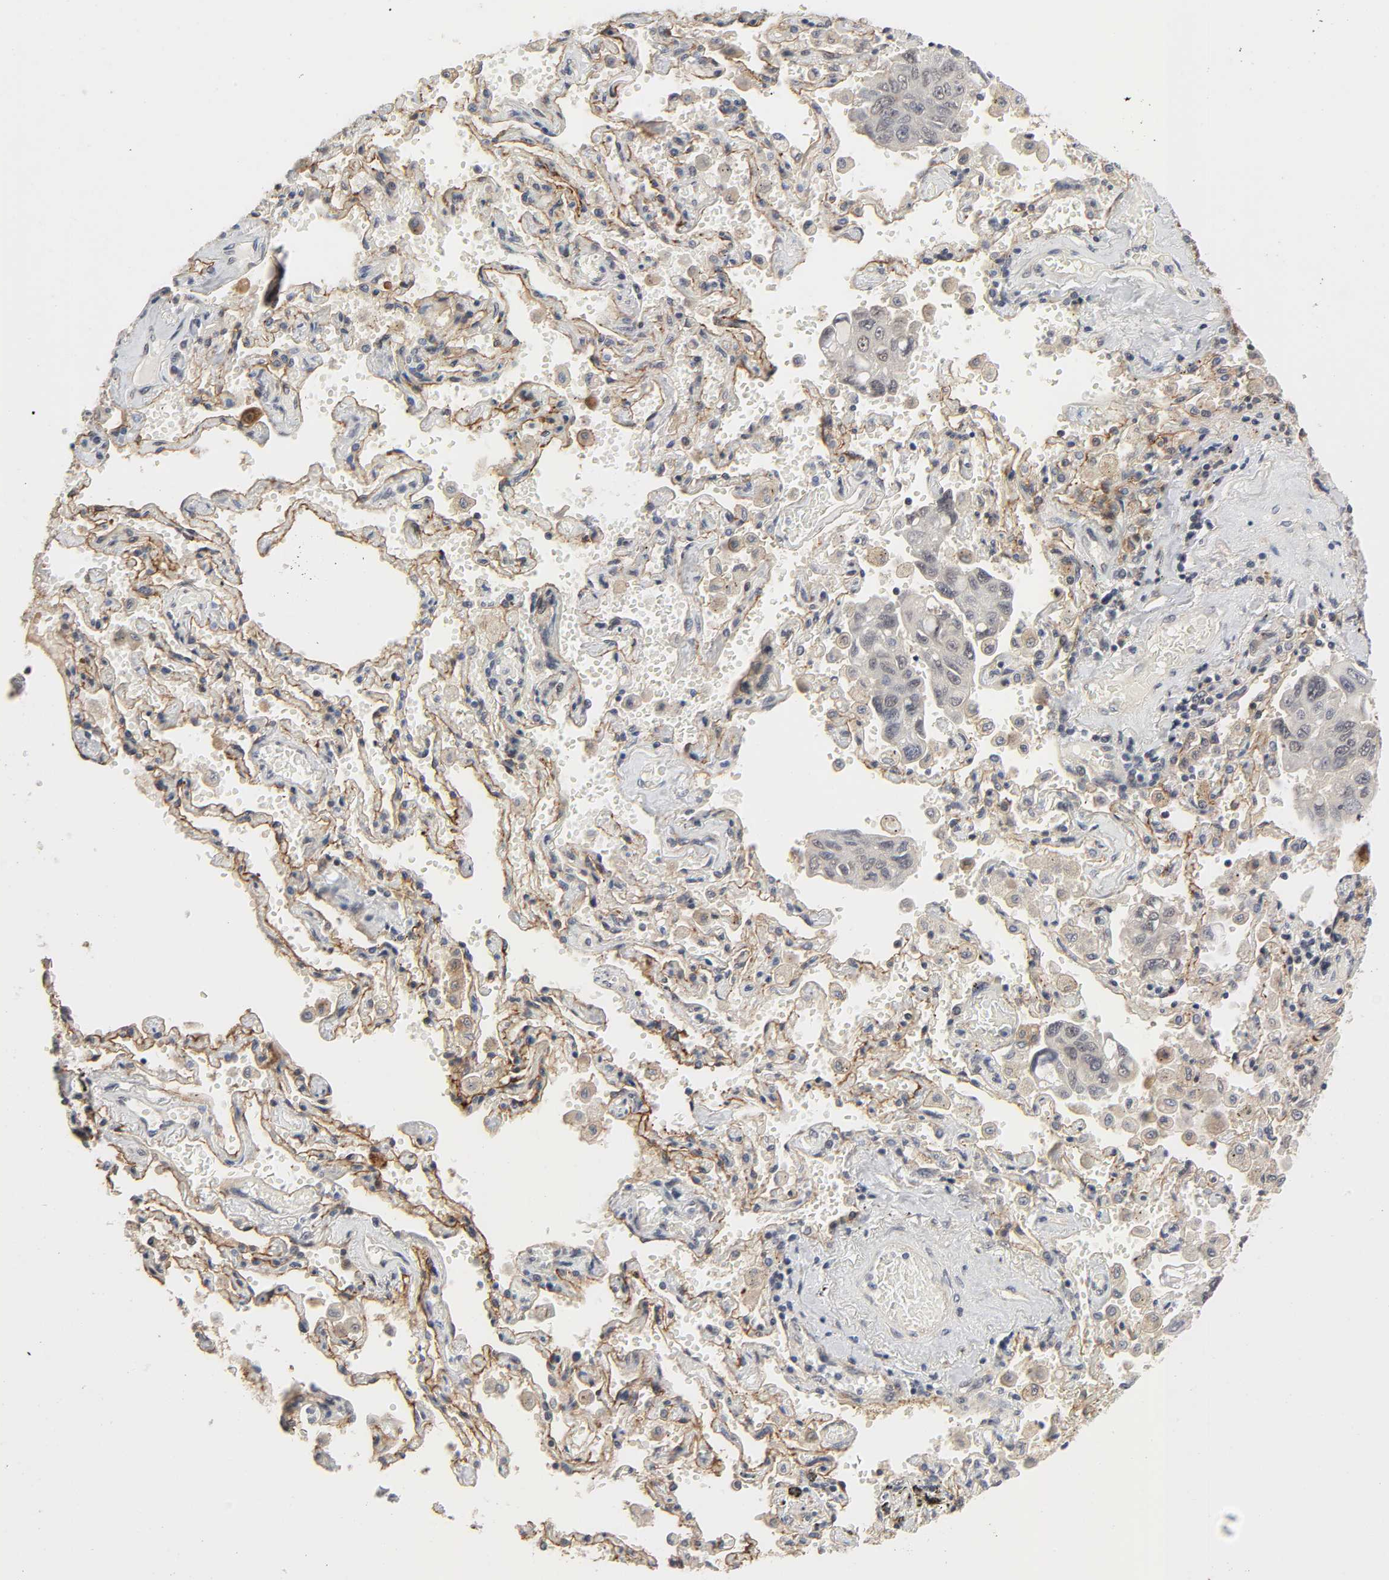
{"staining": {"intensity": "negative", "quantity": "none", "location": "none"}, "tissue": "lung cancer", "cell_type": "Tumor cells", "image_type": "cancer", "snomed": [{"axis": "morphology", "description": "Adenocarcinoma, NOS"}, {"axis": "topography", "description": "Lung"}], "caption": "Adenocarcinoma (lung) stained for a protein using immunohistochemistry displays no positivity tumor cells.", "gene": "ZKSCAN8", "patient": {"sex": "male", "age": 64}}